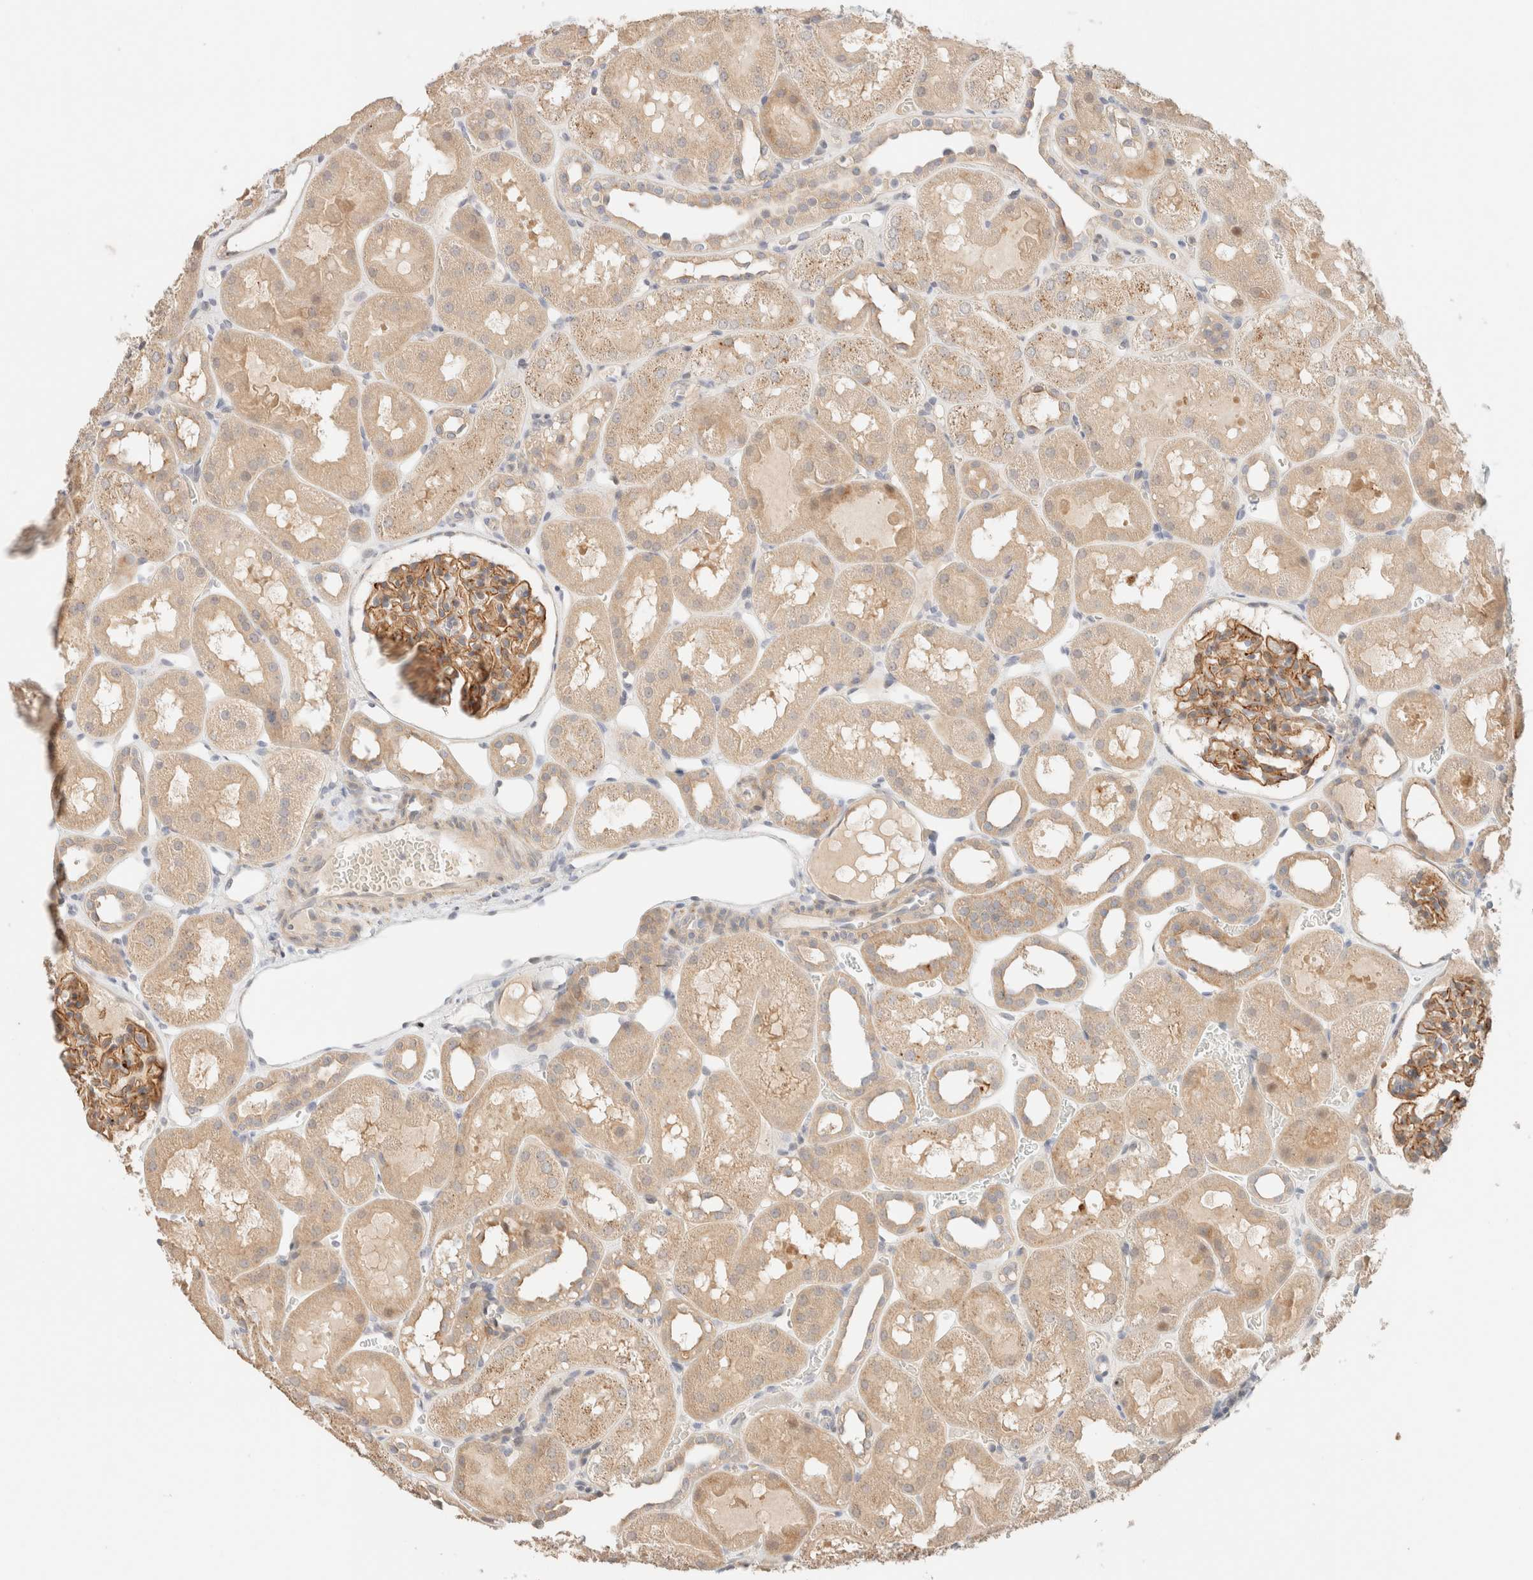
{"staining": {"intensity": "moderate", "quantity": ">75%", "location": "cytoplasmic/membranous"}, "tissue": "kidney", "cell_type": "Cells in glomeruli", "image_type": "normal", "snomed": [{"axis": "morphology", "description": "Normal tissue, NOS"}, {"axis": "topography", "description": "Kidney"}, {"axis": "topography", "description": "Urinary bladder"}], "caption": "Kidney stained for a protein shows moderate cytoplasmic/membranous positivity in cells in glomeruli. Immunohistochemistry stains the protein of interest in brown and the nuclei are stained blue.", "gene": "SGSM2", "patient": {"sex": "male", "age": 16}}